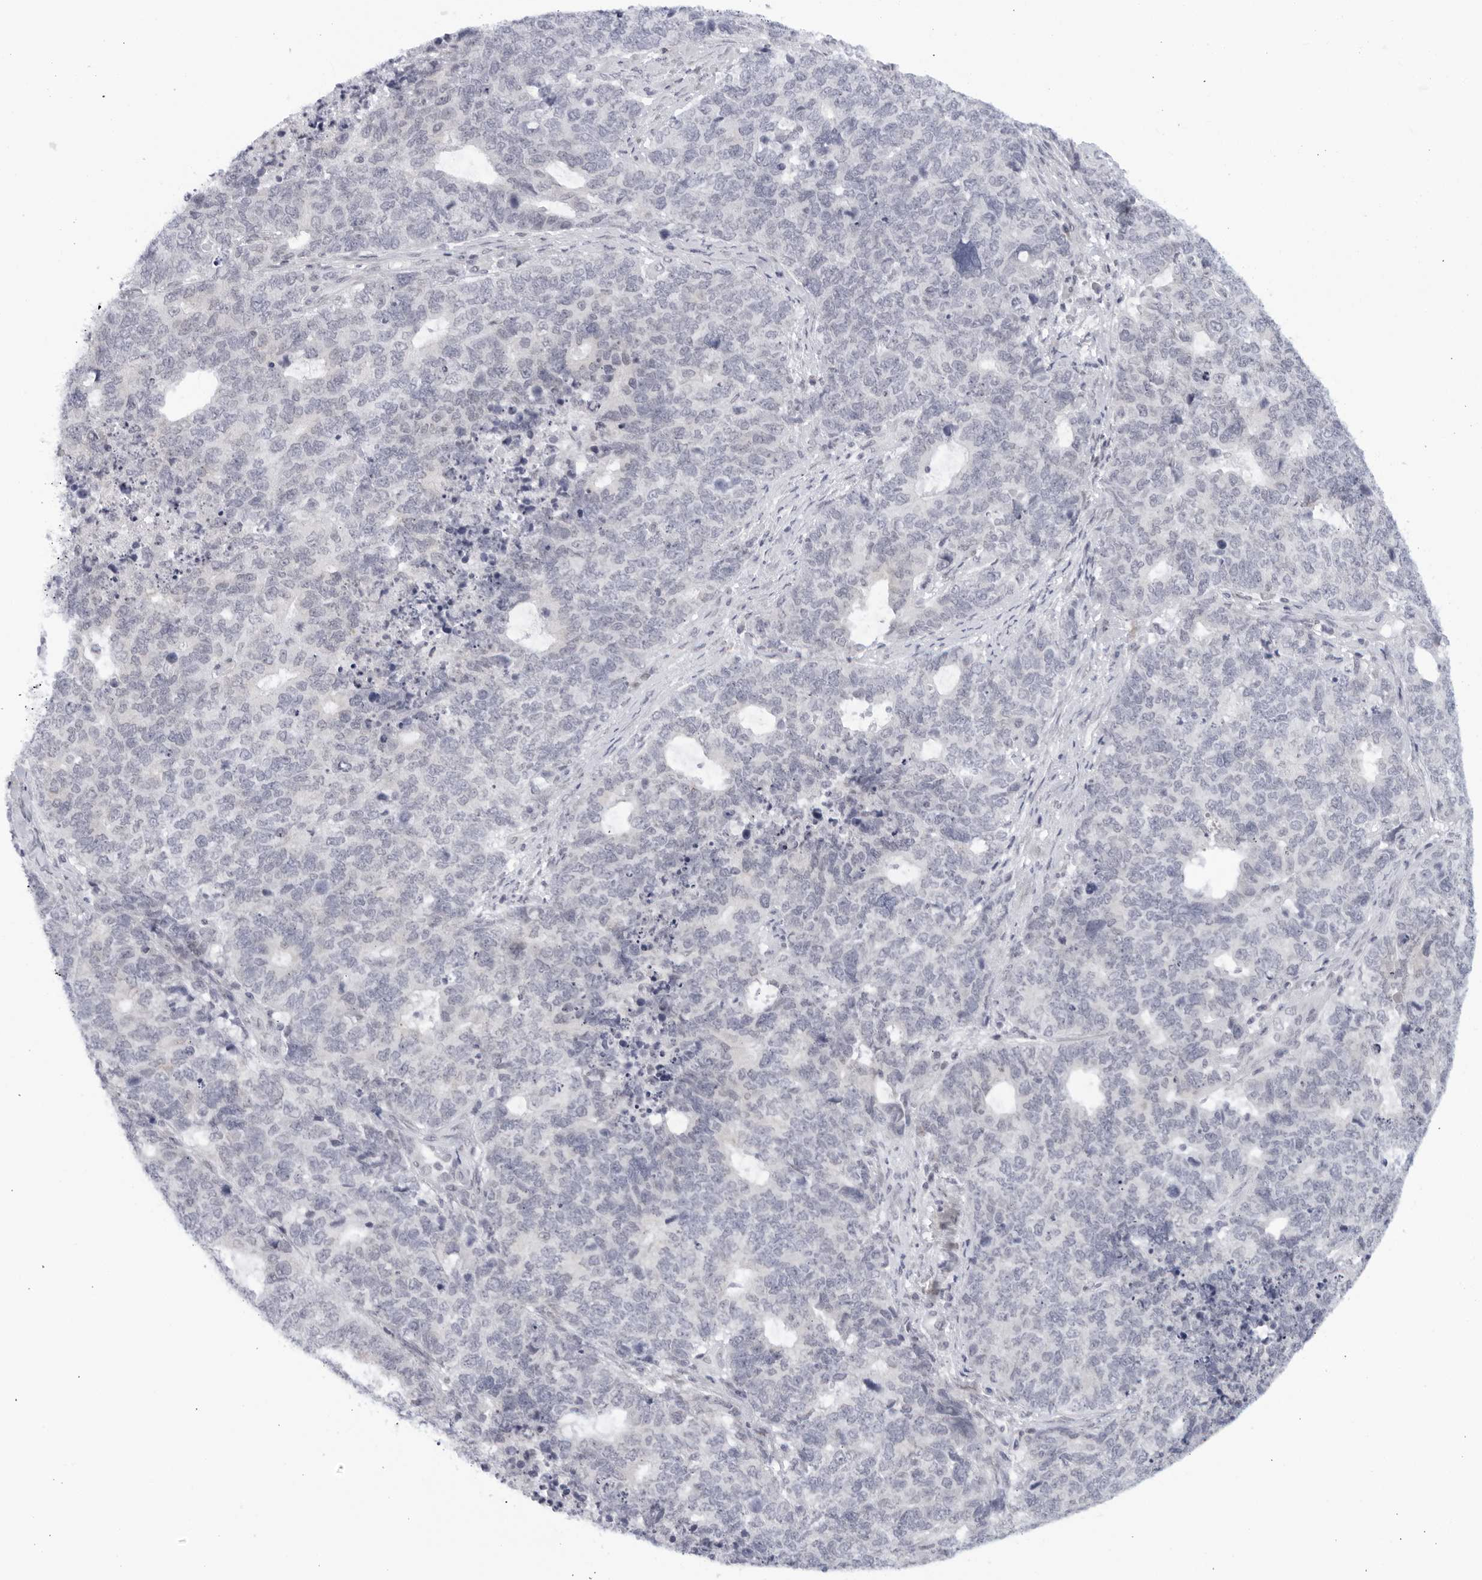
{"staining": {"intensity": "negative", "quantity": "none", "location": "none"}, "tissue": "cervical cancer", "cell_type": "Tumor cells", "image_type": "cancer", "snomed": [{"axis": "morphology", "description": "Squamous cell carcinoma, NOS"}, {"axis": "topography", "description": "Cervix"}], "caption": "High magnification brightfield microscopy of cervical cancer stained with DAB (3,3'-diaminobenzidine) (brown) and counterstained with hematoxylin (blue): tumor cells show no significant positivity.", "gene": "WDTC1", "patient": {"sex": "female", "age": 63}}